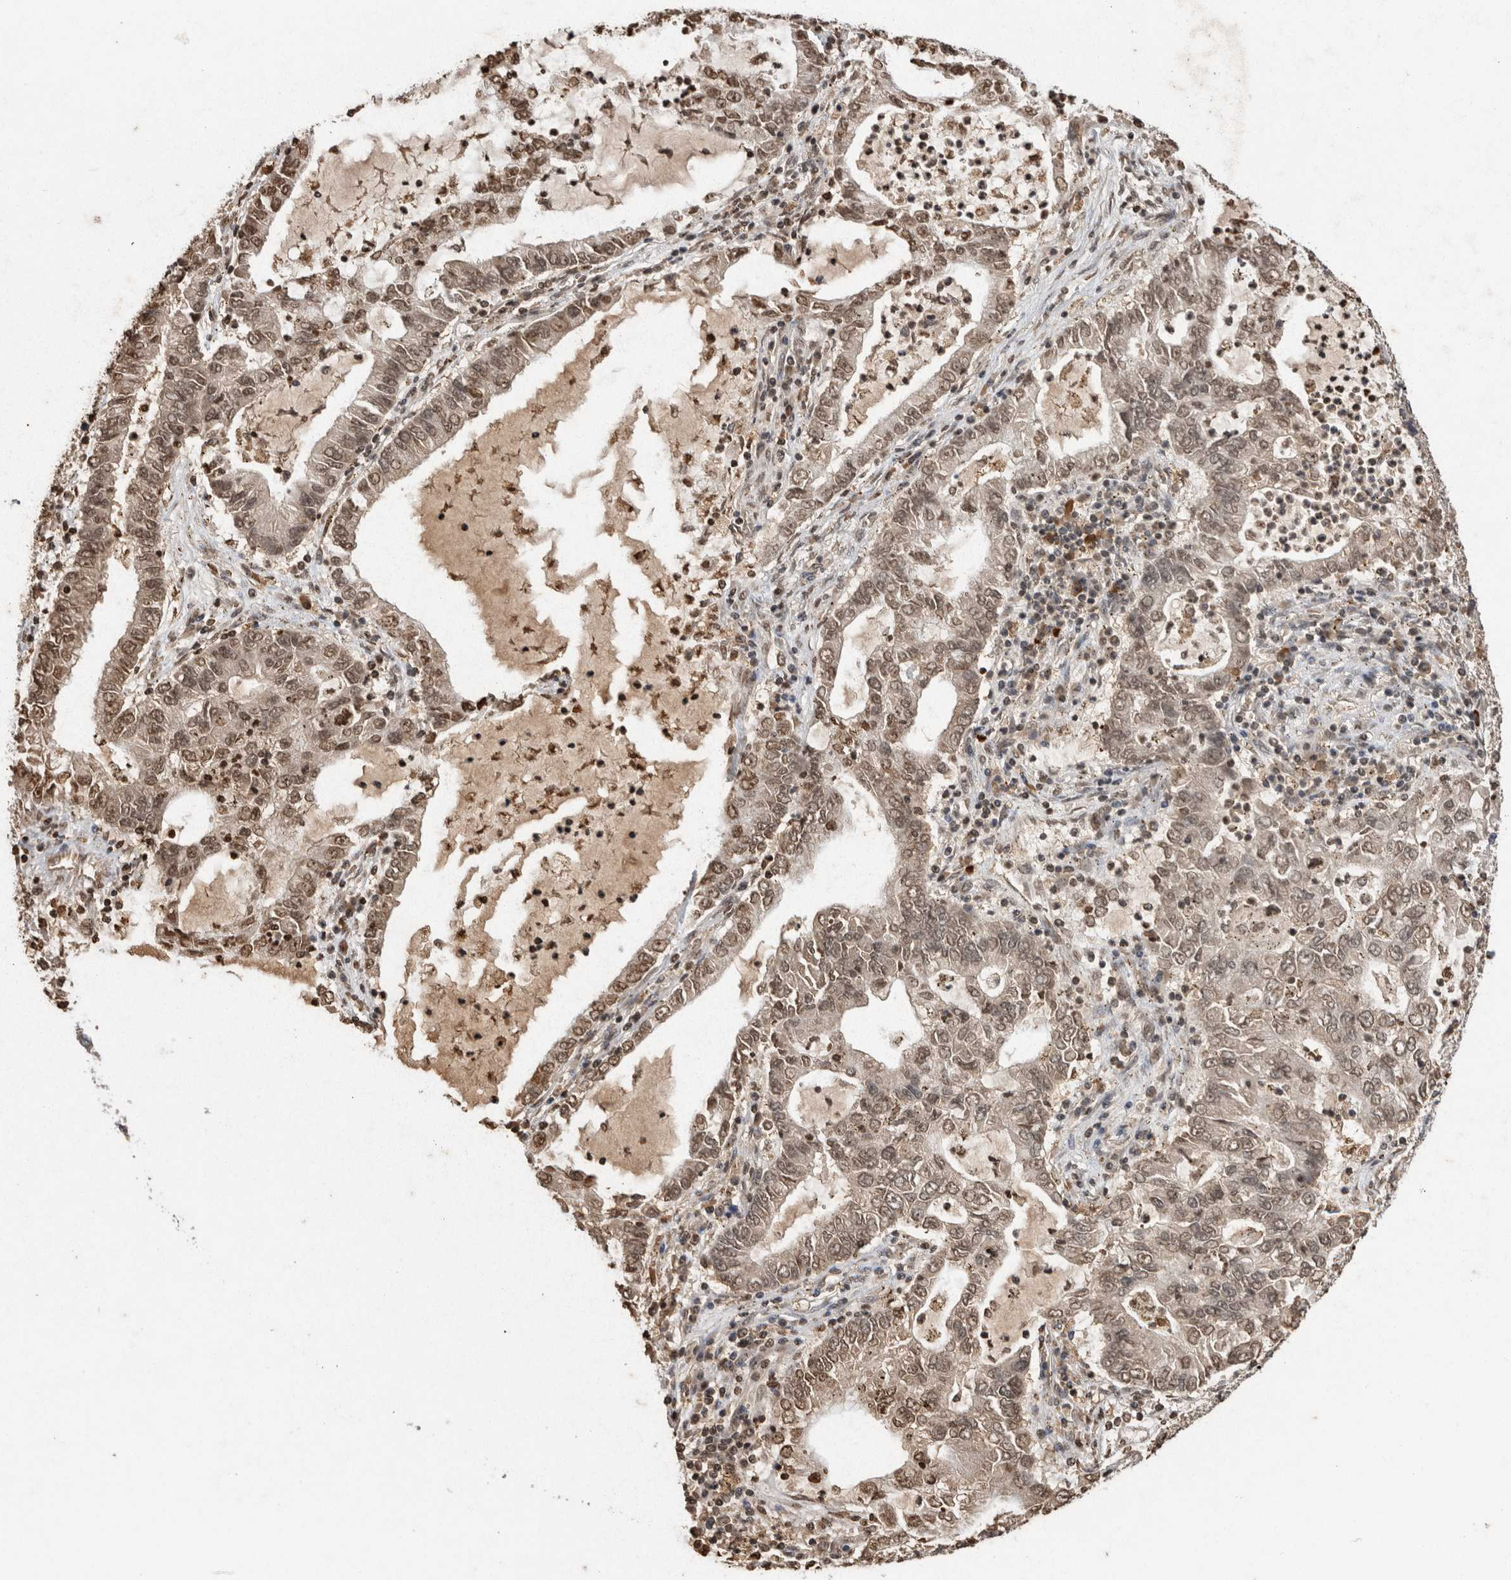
{"staining": {"intensity": "moderate", "quantity": ">75%", "location": "cytoplasmic/membranous,nuclear"}, "tissue": "lung cancer", "cell_type": "Tumor cells", "image_type": "cancer", "snomed": [{"axis": "morphology", "description": "Adenocarcinoma, NOS"}, {"axis": "topography", "description": "Lung"}], "caption": "Protein expression analysis of human adenocarcinoma (lung) reveals moderate cytoplasmic/membranous and nuclear positivity in about >75% of tumor cells.", "gene": "ADGRL3", "patient": {"sex": "female", "age": 51}}